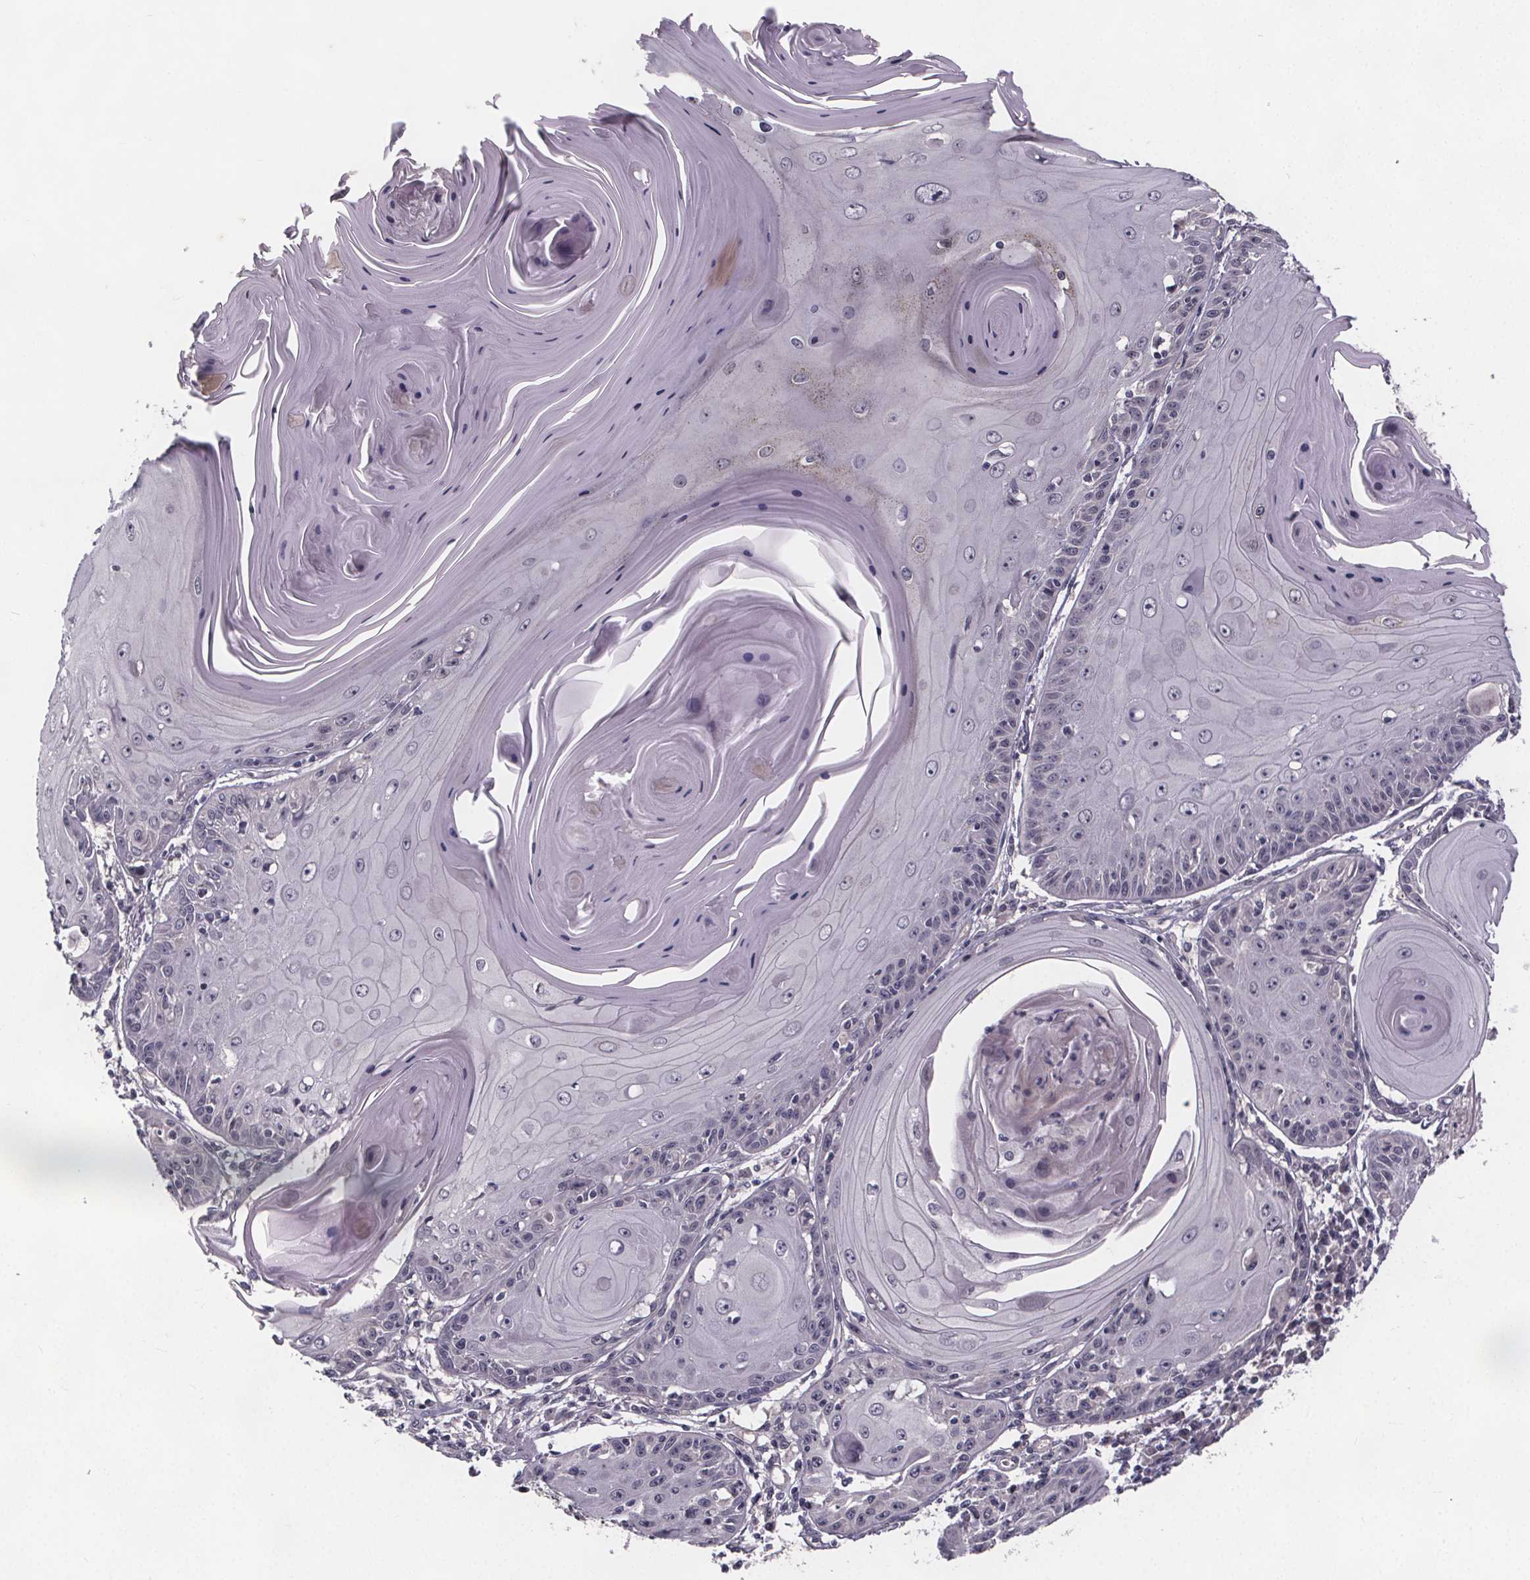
{"staining": {"intensity": "negative", "quantity": "none", "location": "none"}, "tissue": "skin cancer", "cell_type": "Tumor cells", "image_type": "cancer", "snomed": [{"axis": "morphology", "description": "Squamous cell carcinoma, NOS"}, {"axis": "topography", "description": "Skin"}, {"axis": "topography", "description": "Vulva"}], "caption": "Immunohistochemistry (IHC) histopathology image of neoplastic tissue: skin cancer (squamous cell carcinoma) stained with DAB displays no significant protein expression in tumor cells. (Stains: DAB (3,3'-diaminobenzidine) IHC with hematoxylin counter stain, Microscopy: brightfield microscopy at high magnification).", "gene": "FAM181B", "patient": {"sex": "female", "age": 85}}